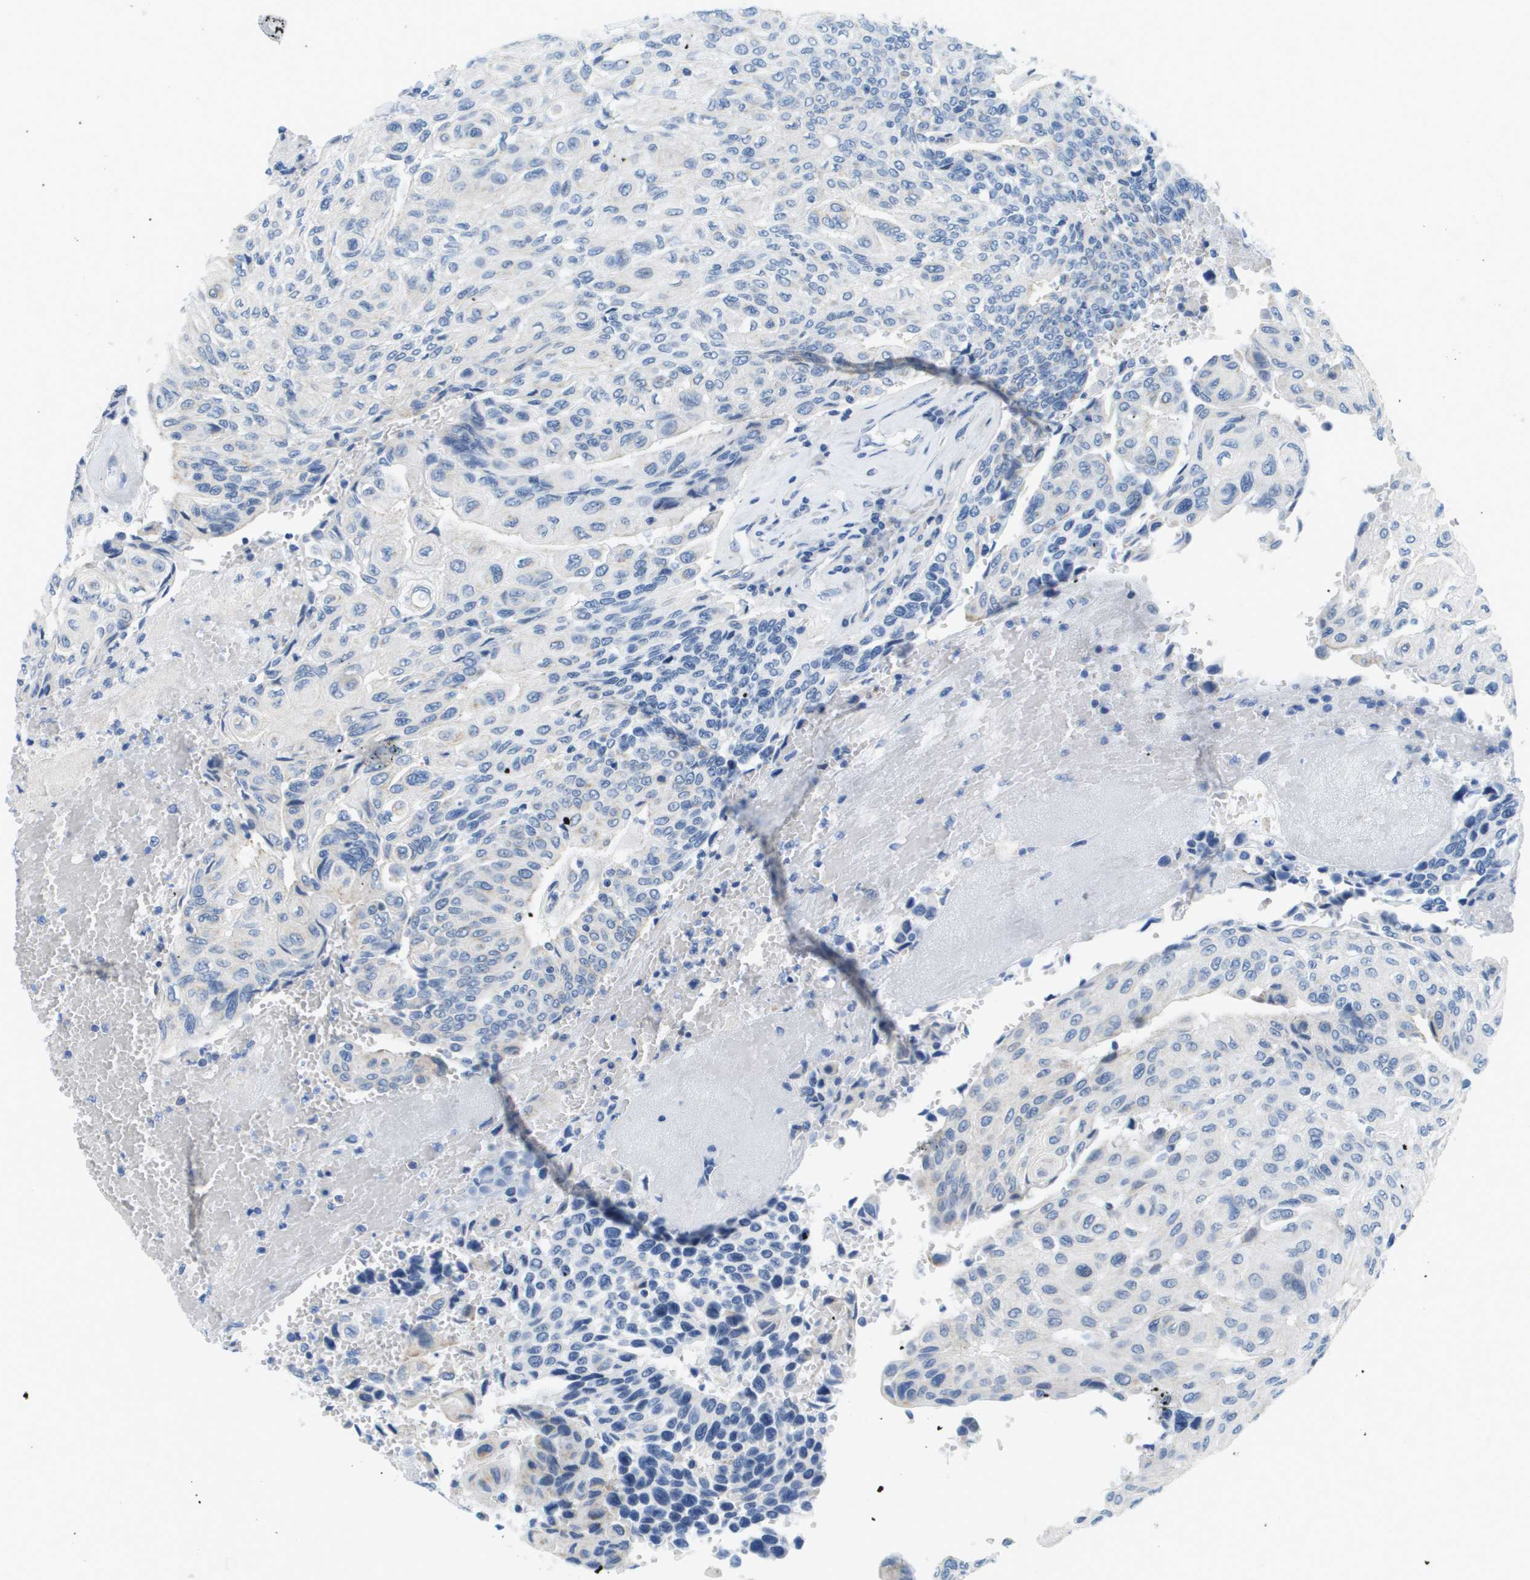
{"staining": {"intensity": "weak", "quantity": "<25%", "location": "cytoplasmic/membranous"}, "tissue": "urothelial cancer", "cell_type": "Tumor cells", "image_type": "cancer", "snomed": [{"axis": "morphology", "description": "Urothelial carcinoma, High grade"}, {"axis": "topography", "description": "Urinary bladder"}], "caption": "Urothelial carcinoma (high-grade) stained for a protein using immunohistochemistry (IHC) shows no expression tumor cells.", "gene": "KRT23", "patient": {"sex": "male", "age": 66}}